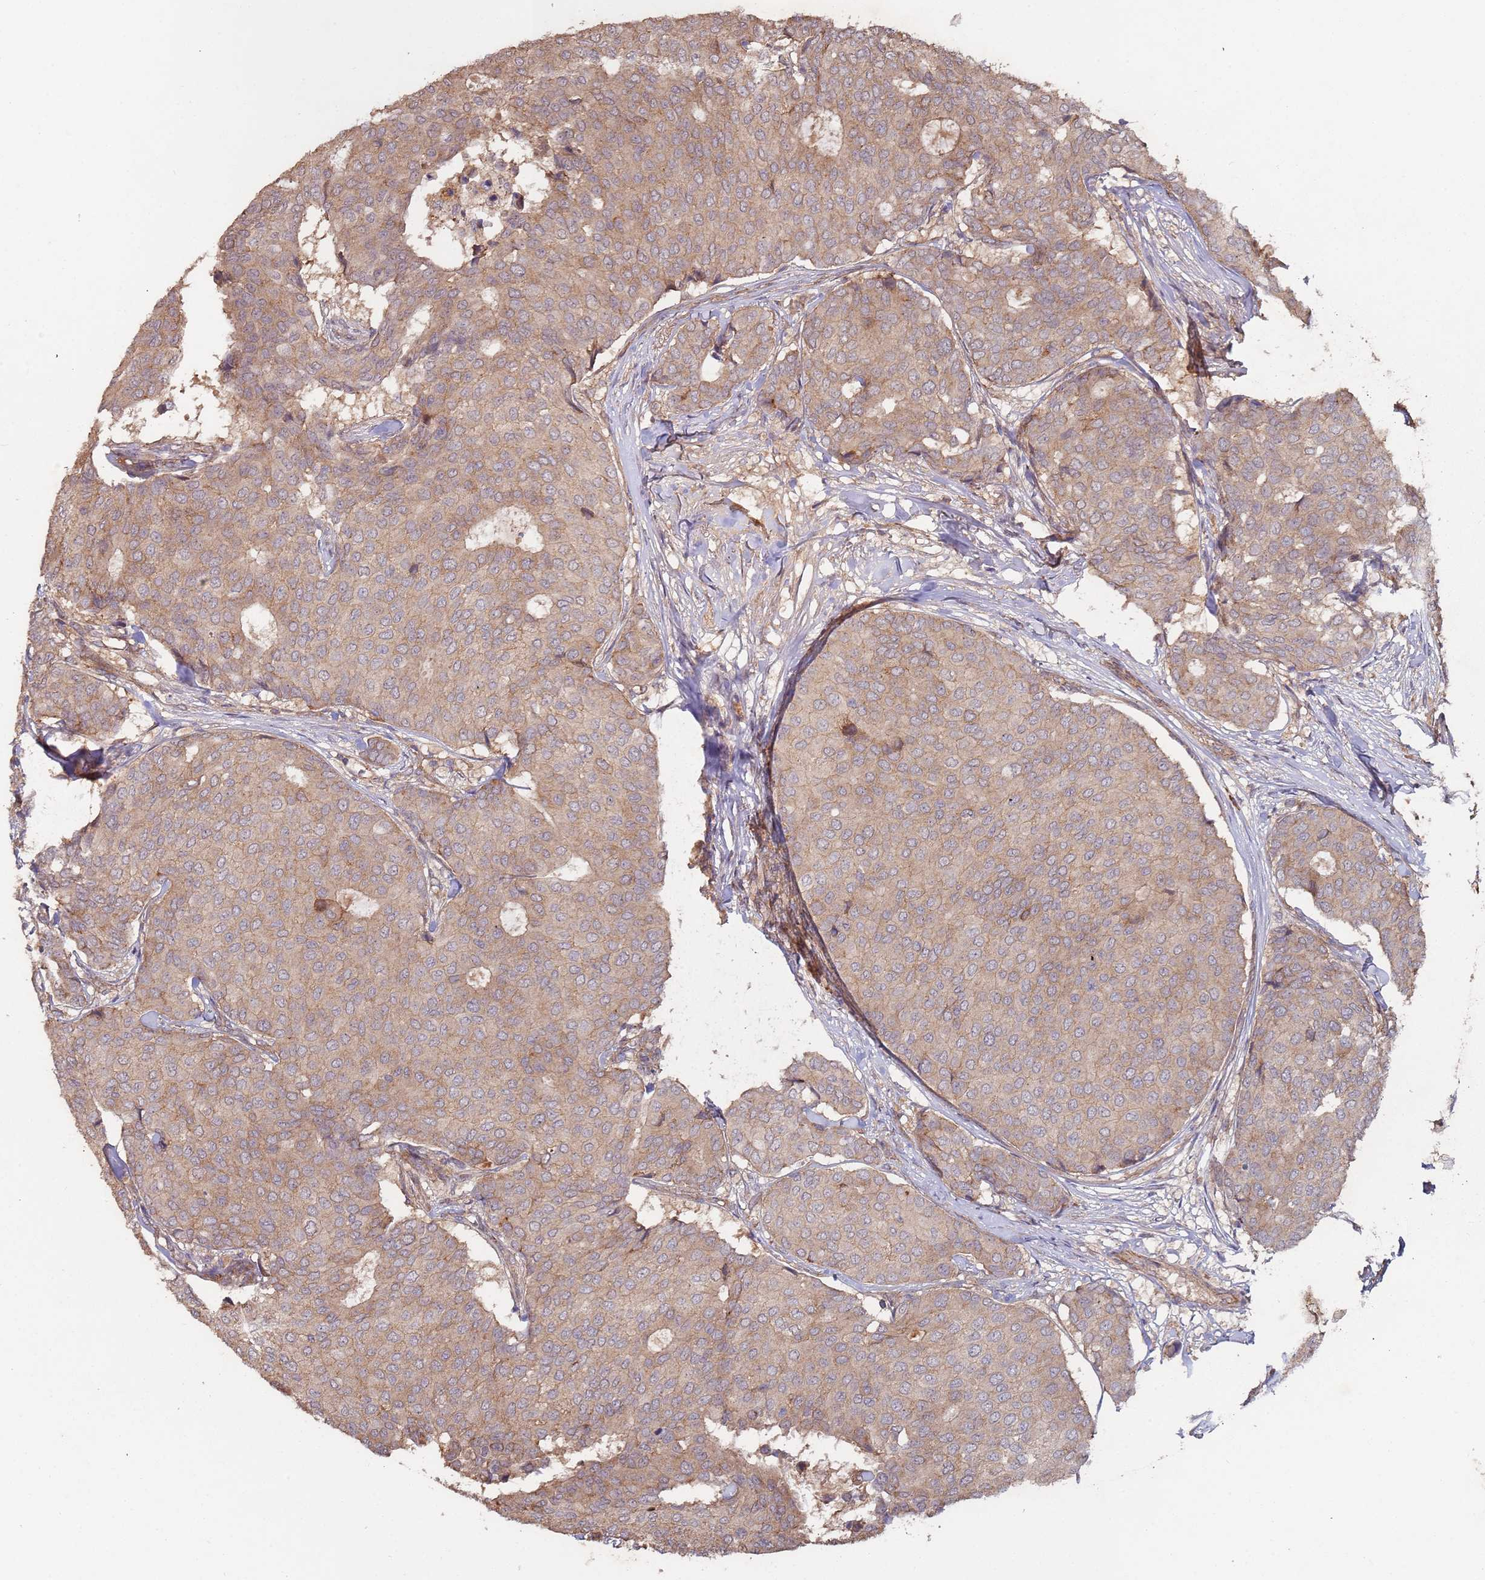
{"staining": {"intensity": "weak", "quantity": "<25%", "location": "cytoplasmic/membranous"}, "tissue": "breast cancer", "cell_type": "Tumor cells", "image_type": "cancer", "snomed": [{"axis": "morphology", "description": "Duct carcinoma"}, {"axis": "topography", "description": "Breast"}], "caption": "Micrograph shows no significant protein expression in tumor cells of breast intraductal carcinoma.", "gene": "KANSL1L", "patient": {"sex": "female", "age": 75}}